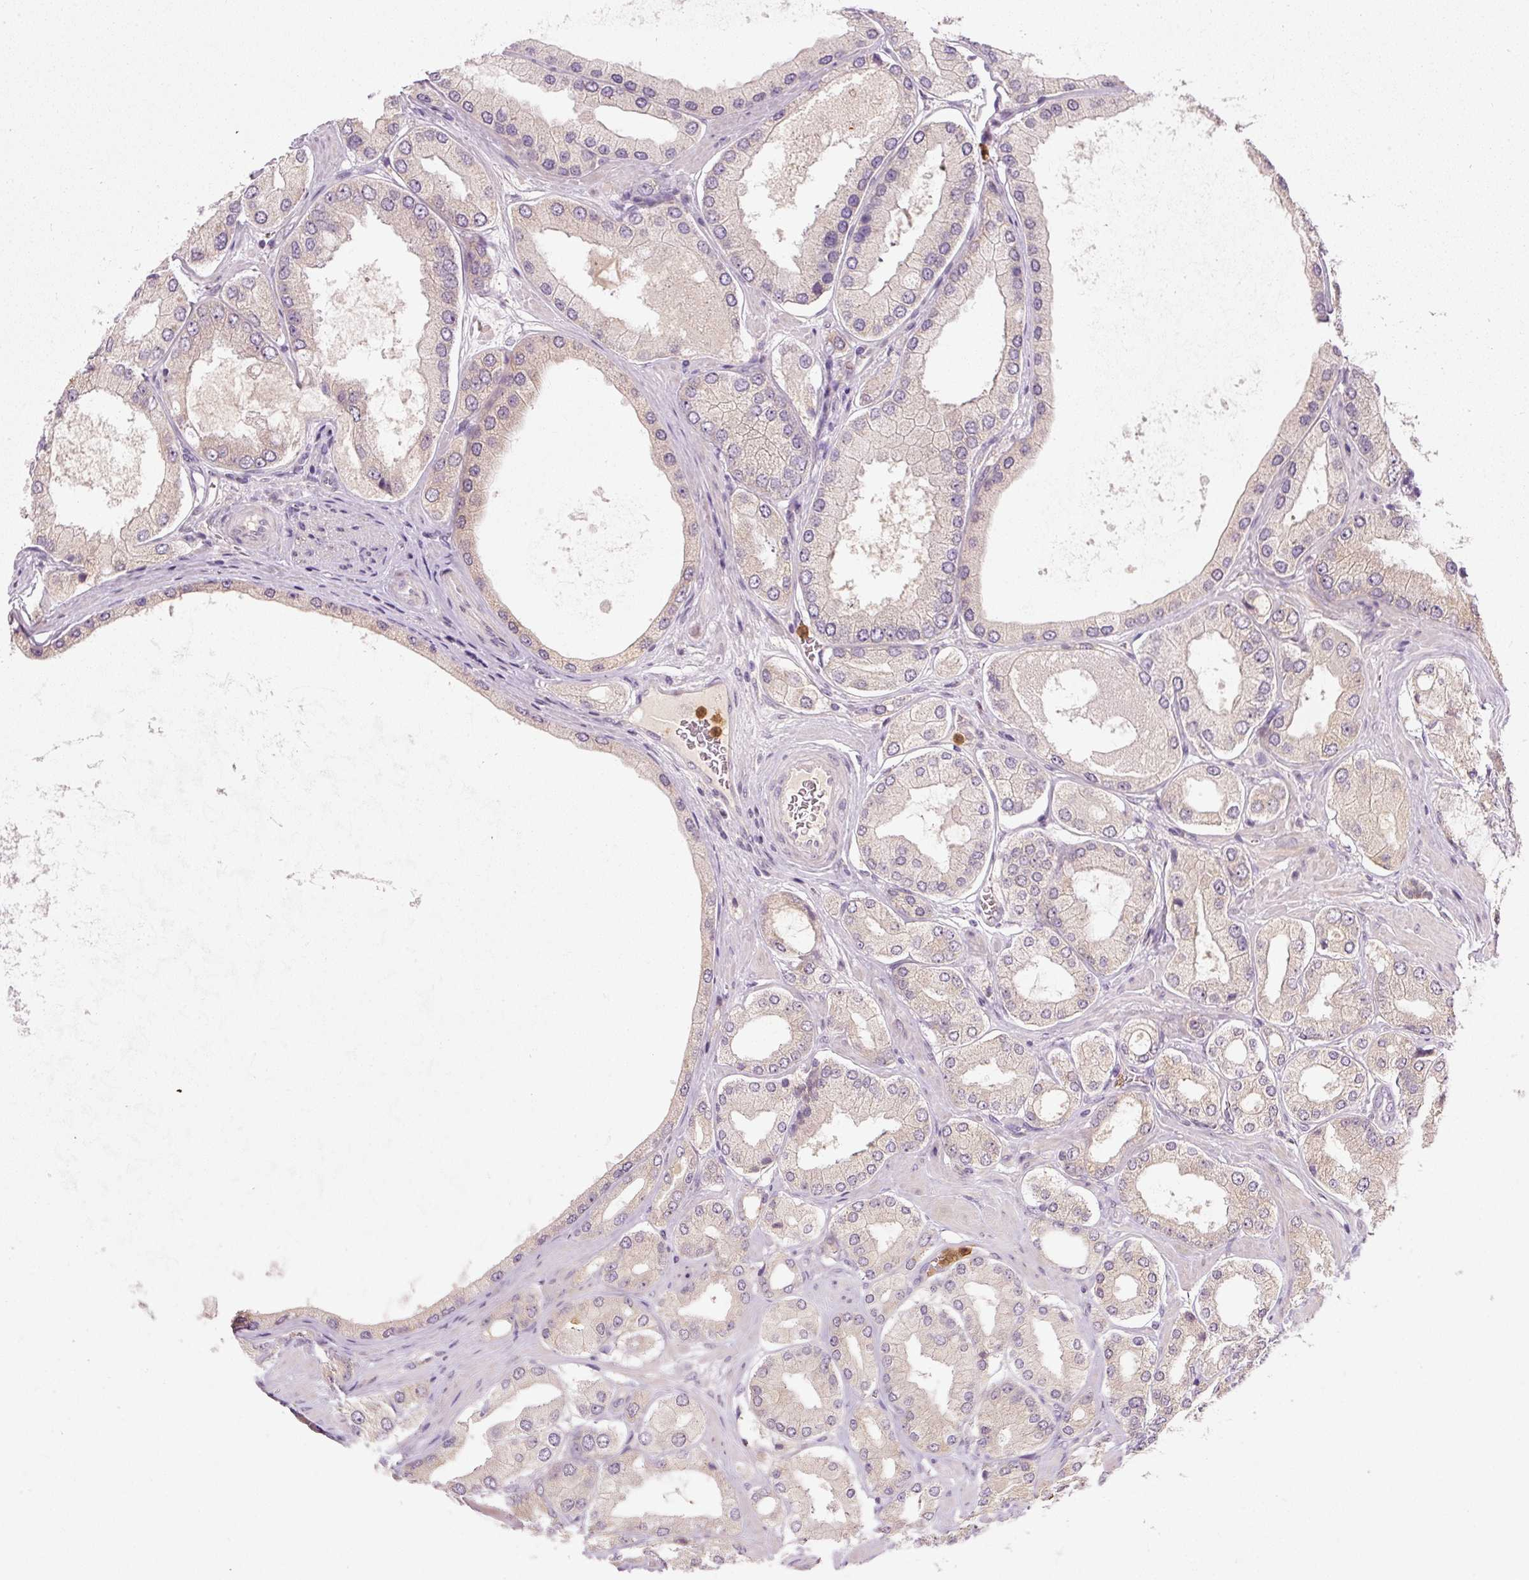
{"staining": {"intensity": "negative", "quantity": "none", "location": "none"}, "tissue": "prostate cancer", "cell_type": "Tumor cells", "image_type": "cancer", "snomed": [{"axis": "morphology", "description": "Adenocarcinoma, Low grade"}, {"axis": "topography", "description": "Prostate"}], "caption": "Immunohistochemical staining of human prostate low-grade adenocarcinoma demonstrates no significant positivity in tumor cells. (Stains: DAB immunohistochemistry with hematoxylin counter stain, Microscopy: brightfield microscopy at high magnification).", "gene": "CTTNBP2", "patient": {"sex": "male", "age": 42}}